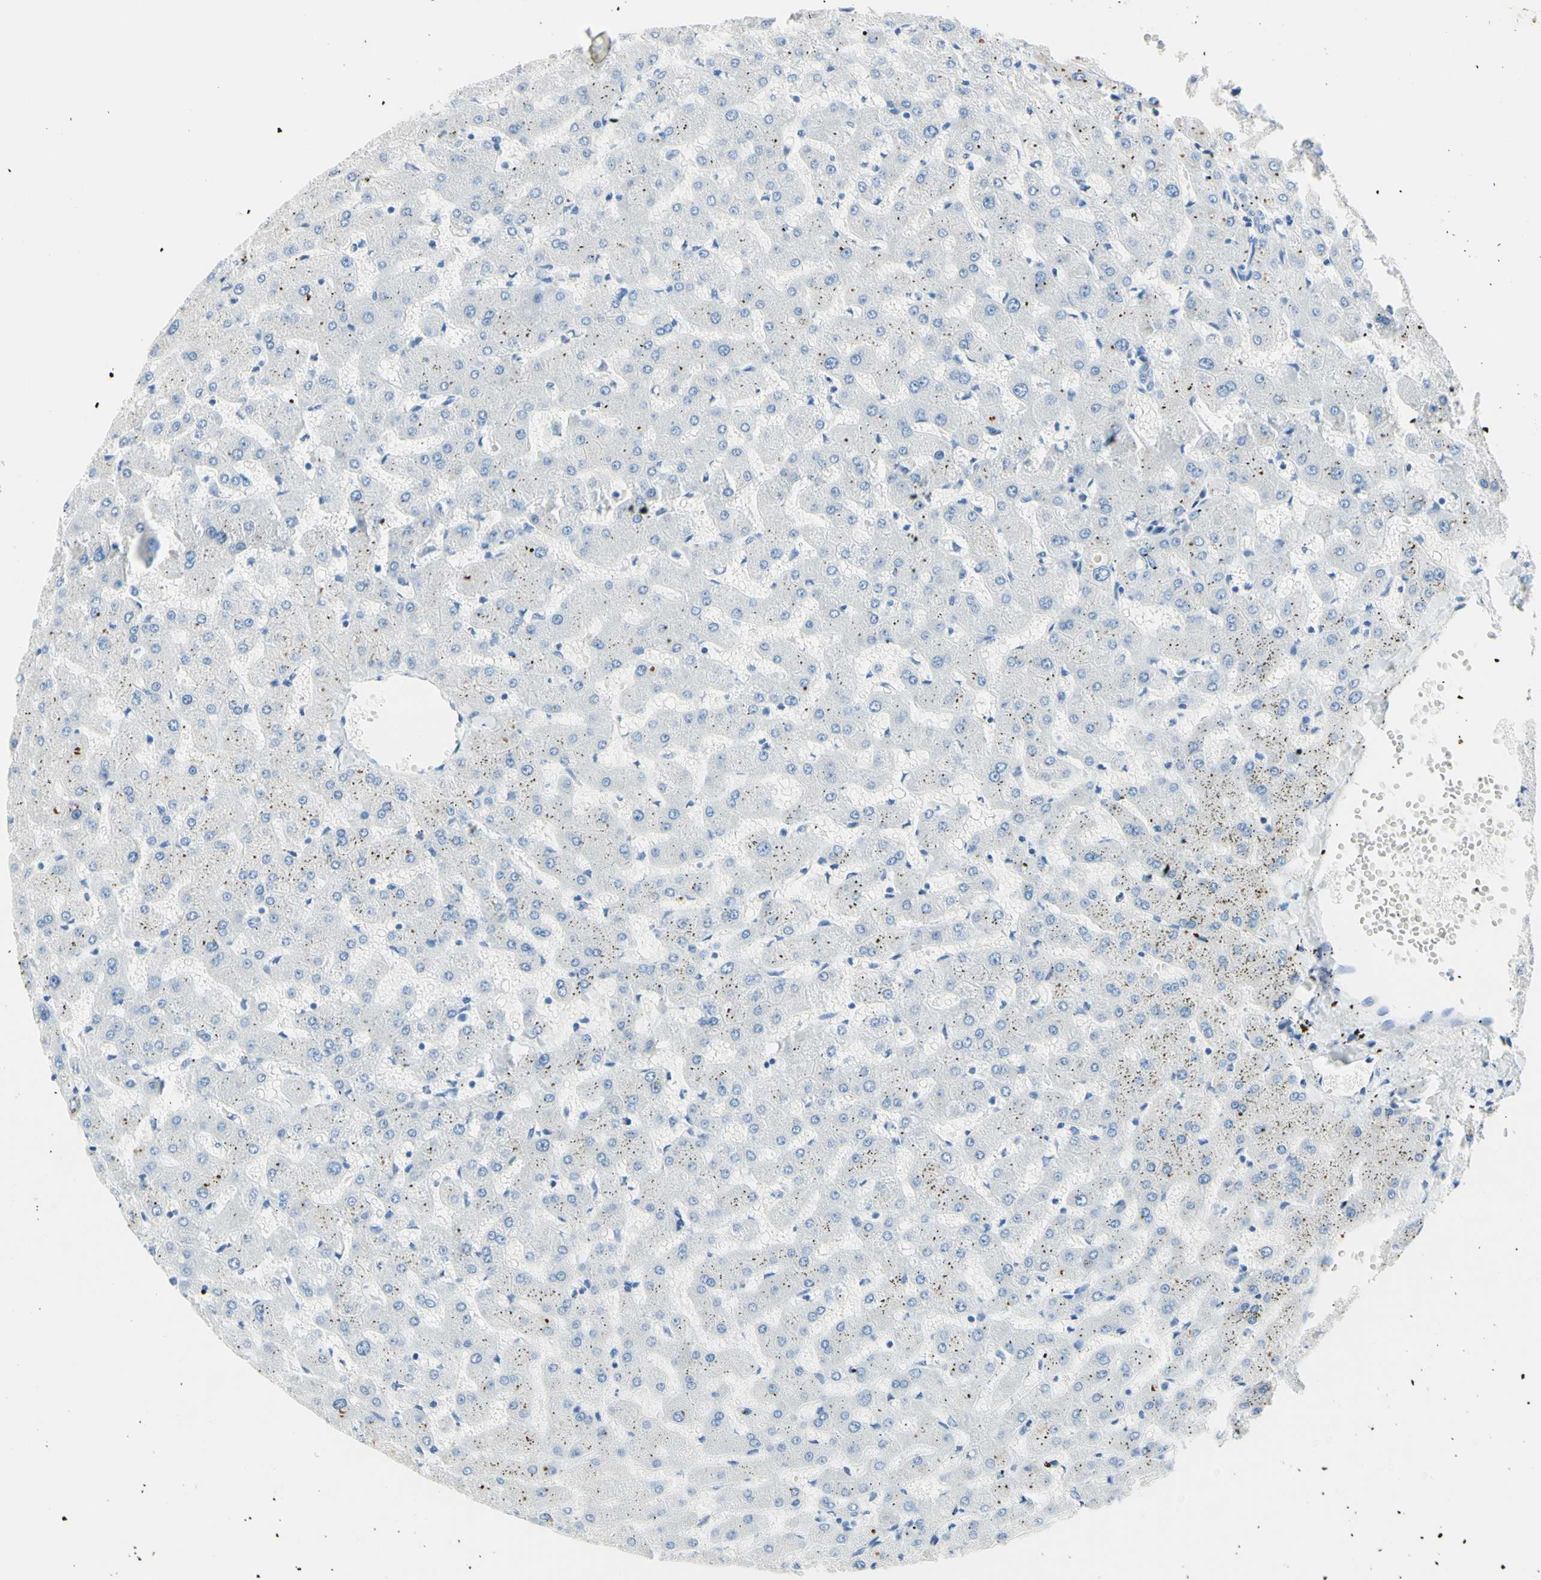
{"staining": {"intensity": "negative", "quantity": "none", "location": "none"}, "tissue": "liver", "cell_type": "Cholangiocytes", "image_type": "normal", "snomed": [{"axis": "morphology", "description": "Normal tissue, NOS"}, {"axis": "topography", "description": "Liver"}], "caption": "This is an immunohistochemistry (IHC) photomicrograph of normal liver. There is no positivity in cholangiocytes.", "gene": "IL6ST", "patient": {"sex": "female", "age": 63}}